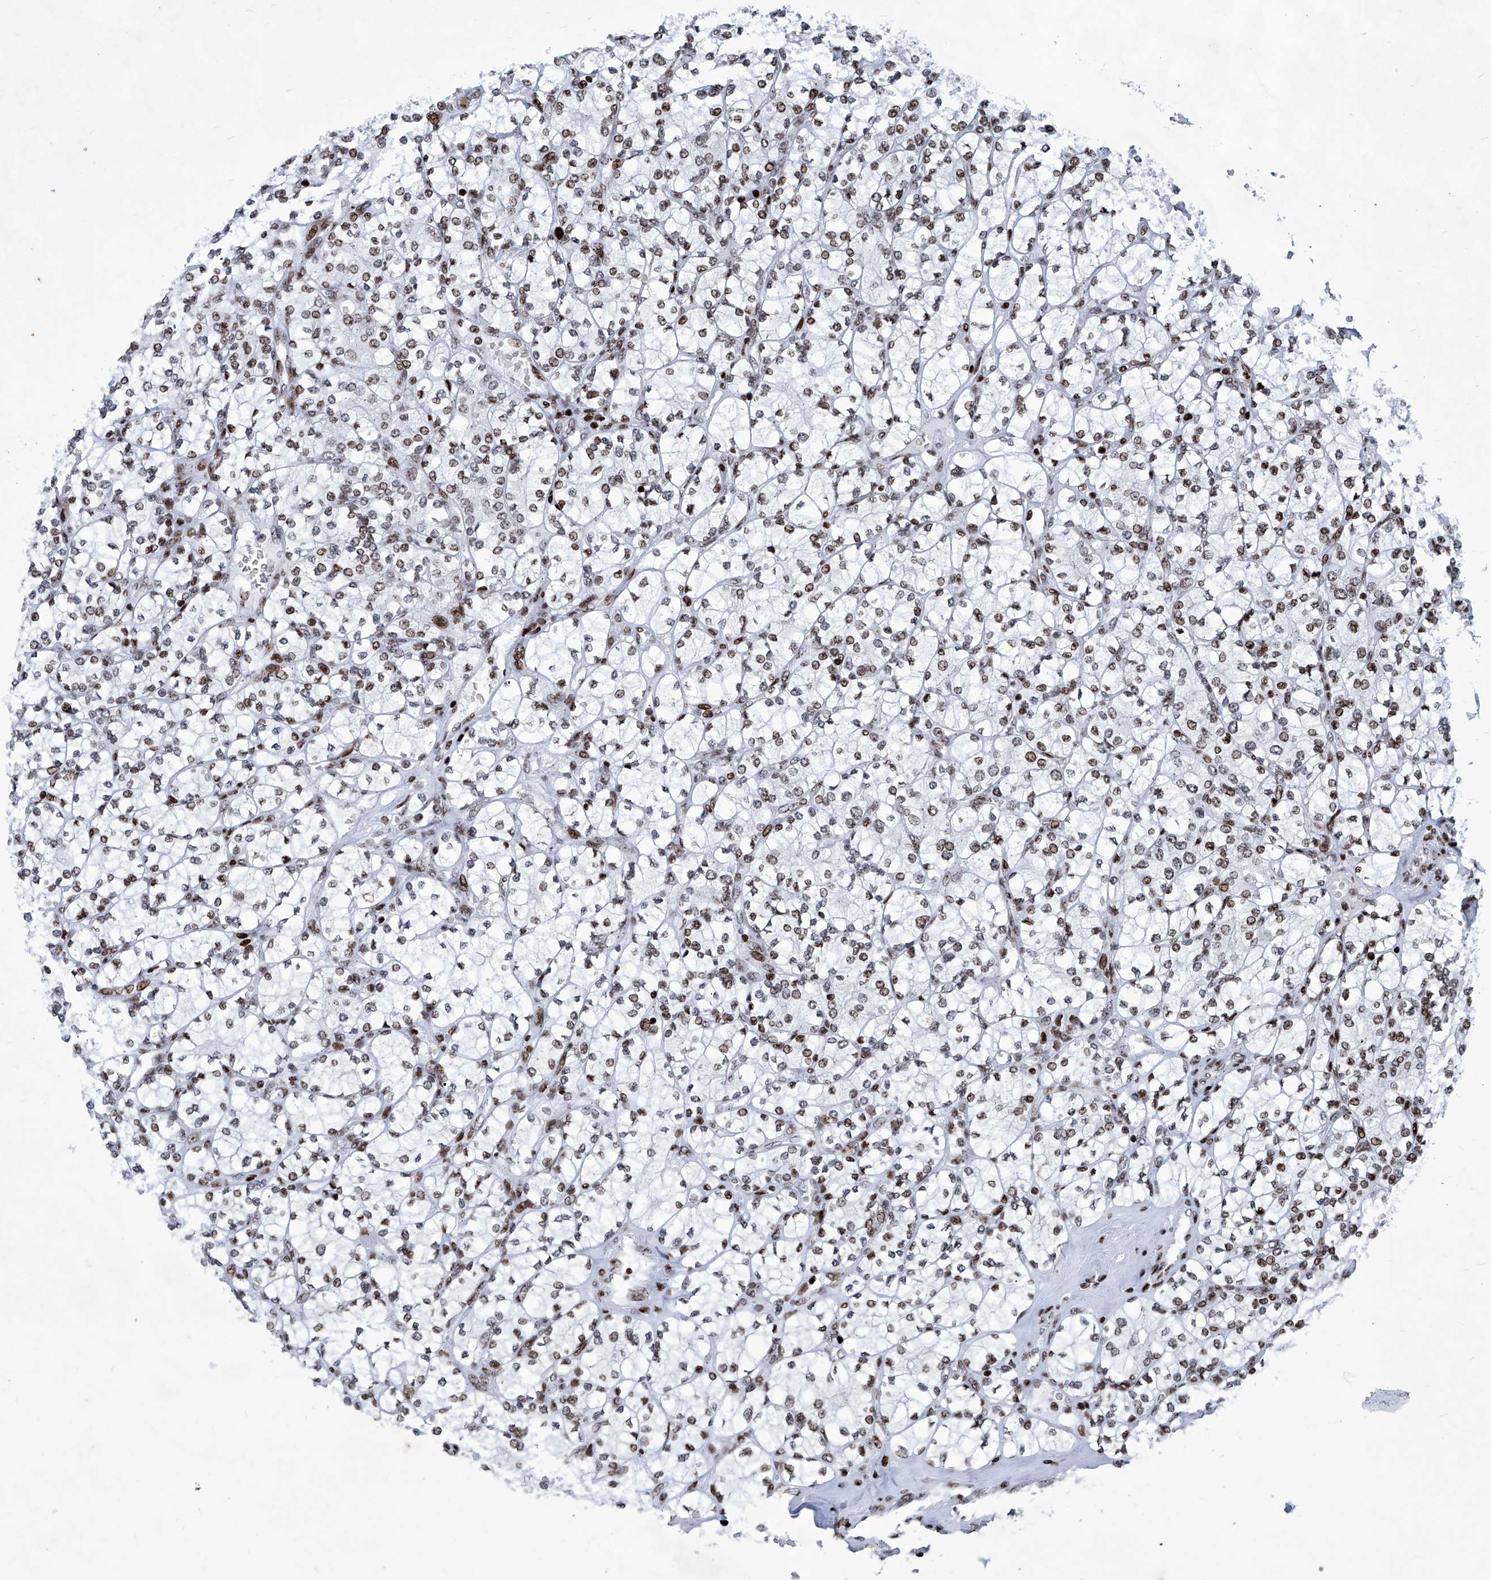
{"staining": {"intensity": "moderate", "quantity": "25%-75%", "location": "nuclear"}, "tissue": "renal cancer", "cell_type": "Tumor cells", "image_type": "cancer", "snomed": [{"axis": "morphology", "description": "Adenocarcinoma, NOS"}, {"axis": "topography", "description": "Kidney"}], "caption": "Moderate nuclear positivity for a protein is appreciated in about 25%-75% of tumor cells of renal cancer (adenocarcinoma) using IHC.", "gene": "HEY2", "patient": {"sex": "male", "age": 77}}